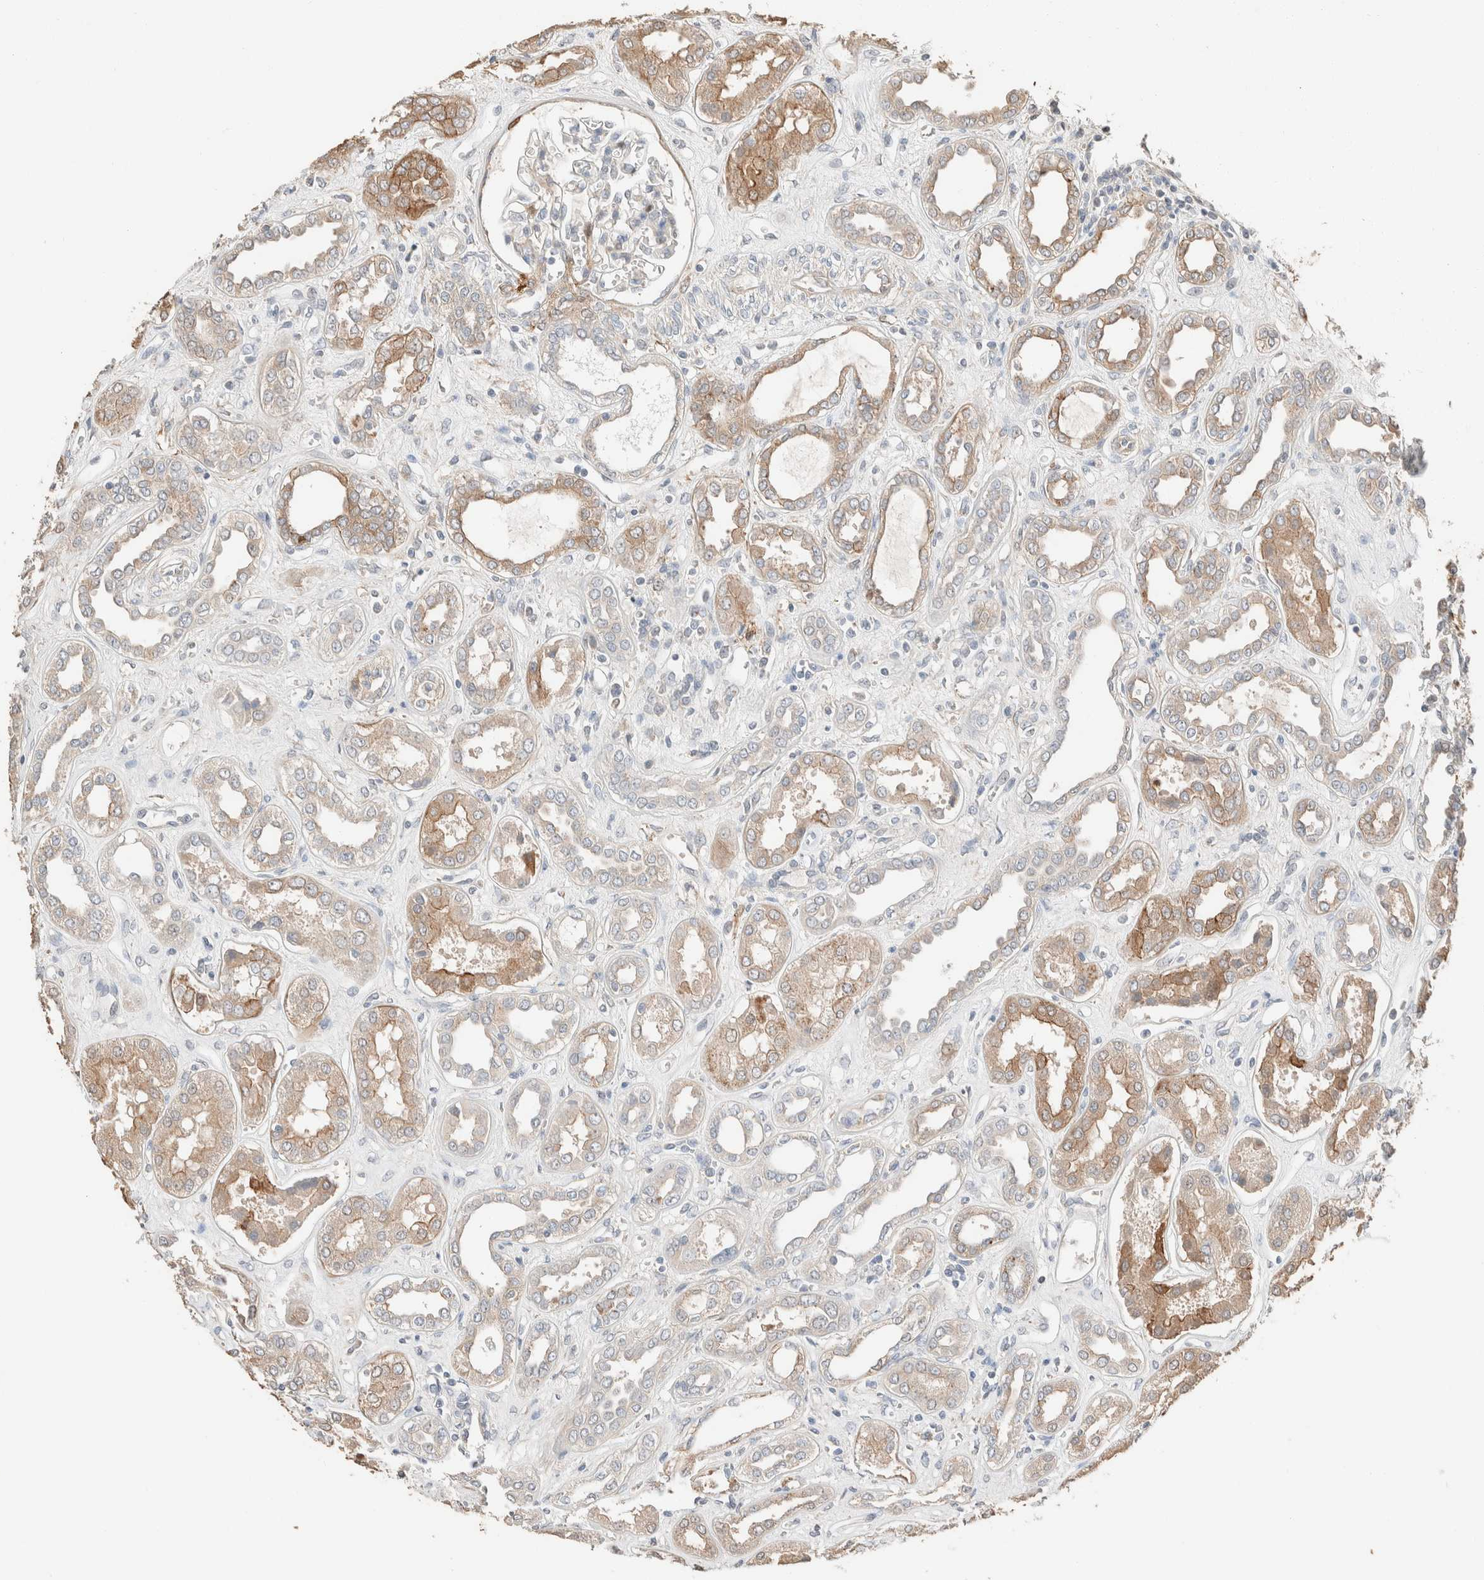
{"staining": {"intensity": "negative", "quantity": "none", "location": "none"}, "tissue": "kidney", "cell_type": "Cells in glomeruli", "image_type": "normal", "snomed": [{"axis": "morphology", "description": "Normal tissue, NOS"}, {"axis": "topography", "description": "Kidney"}], "caption": "The photomicrograph demonstrates no significant staining in cells in glomeruli of kidney. (DAB (3,3'-diaminobenzidine) immunohistochemistry (IHC) visualized using brightfield microscopy, high magnification).", "gene": "TUBD1", "patient": {"sex": "male", "age": 59}}